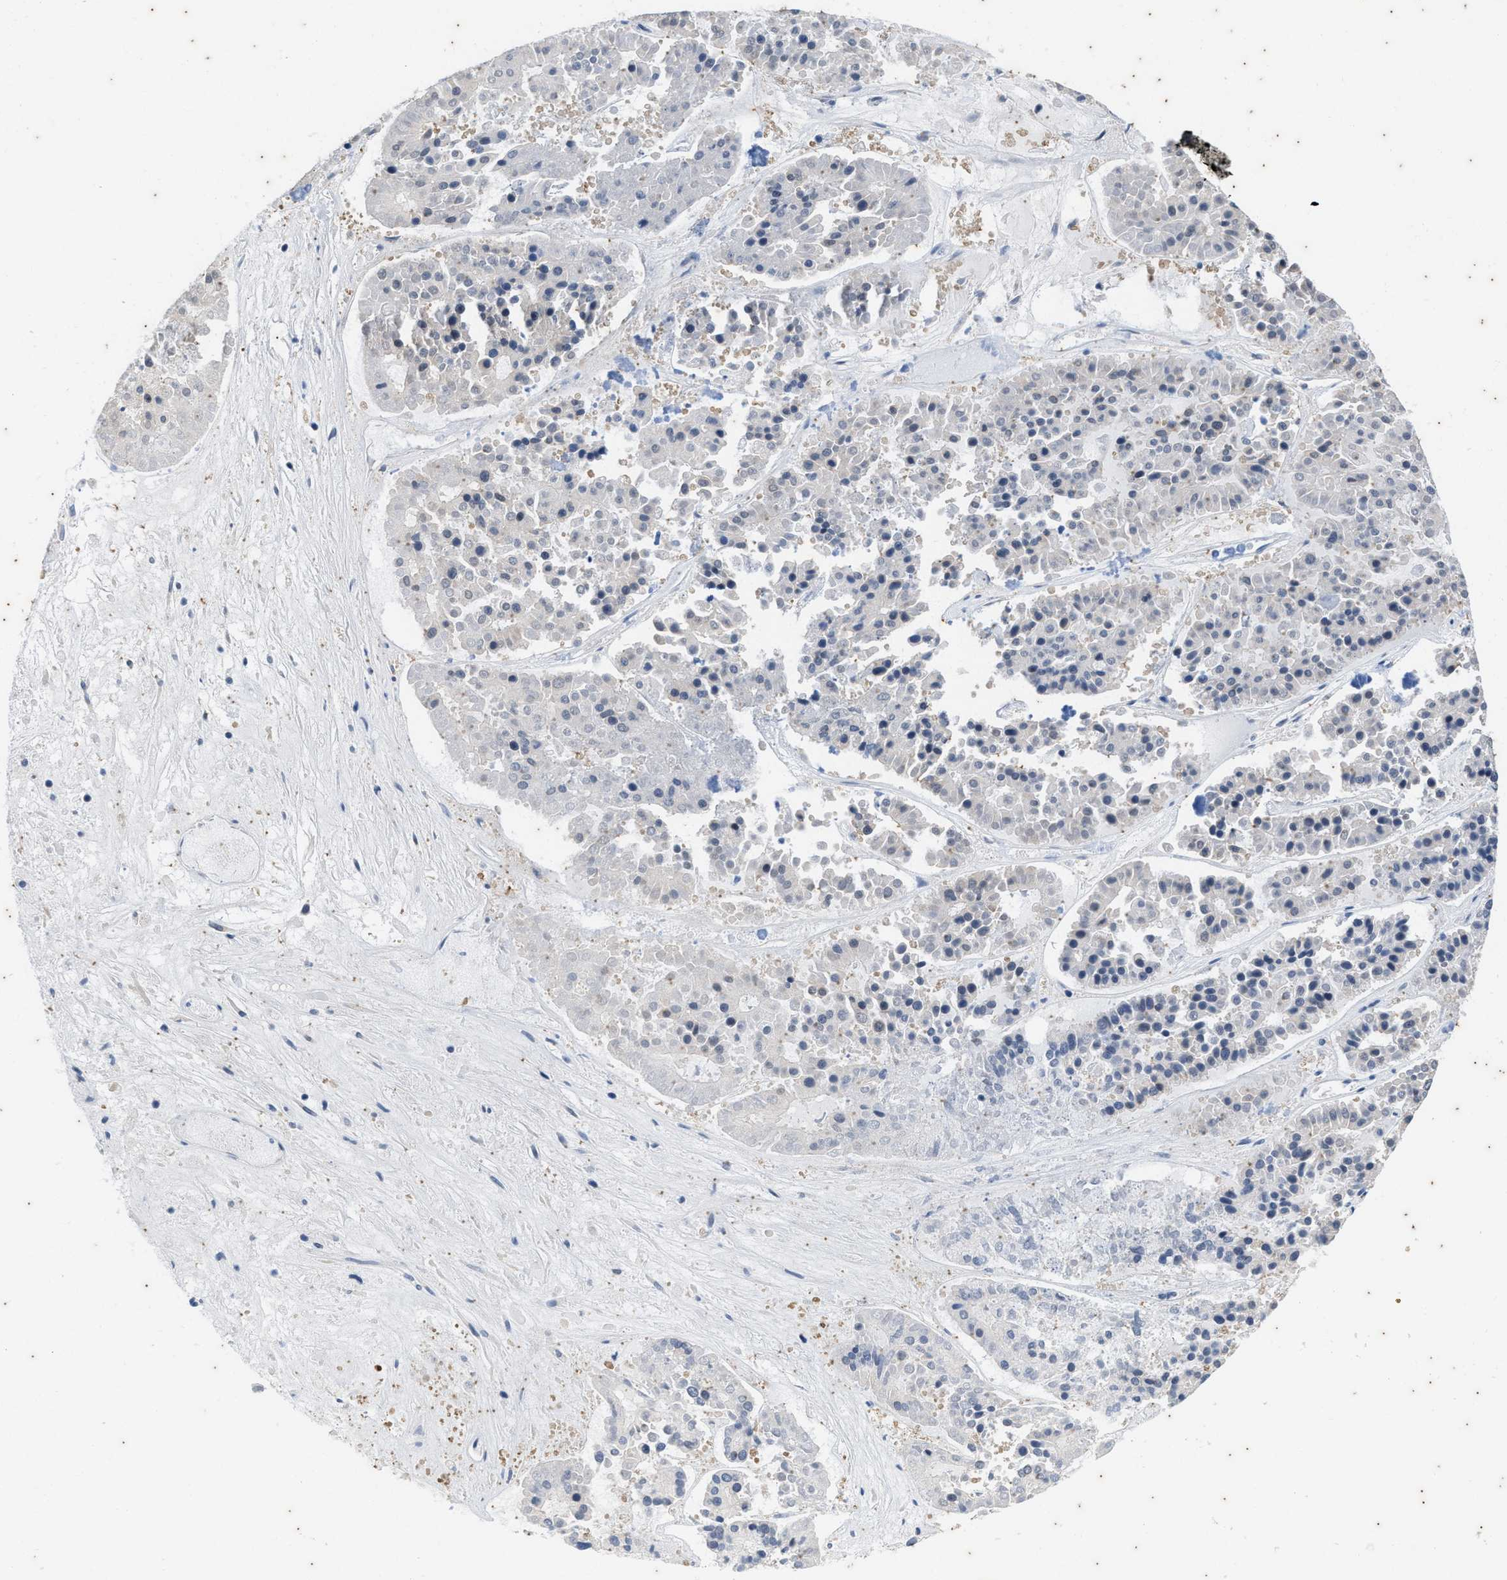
{"staining": {"intensity": "negative", "quantity": "none", "location": "none"}, "tissue": "pancreatic cancer", "cell_type": "Tumor cells", "image_type": "cancer", "snomed": [{"axis": "morphology", "description": "Adenocarcinoma, NOS"}, {"axis": "topography", "description": "Pancreas"}], "caption": "Pancreatic adenocarcinoma was stained to show a protein in brown. There is no significant positivity in tumor cells. (Immunohistochemistry, brightfield microscopy, high magnification).", "gene": "COX19", "patient": {"sex": "male", "age": 50}}